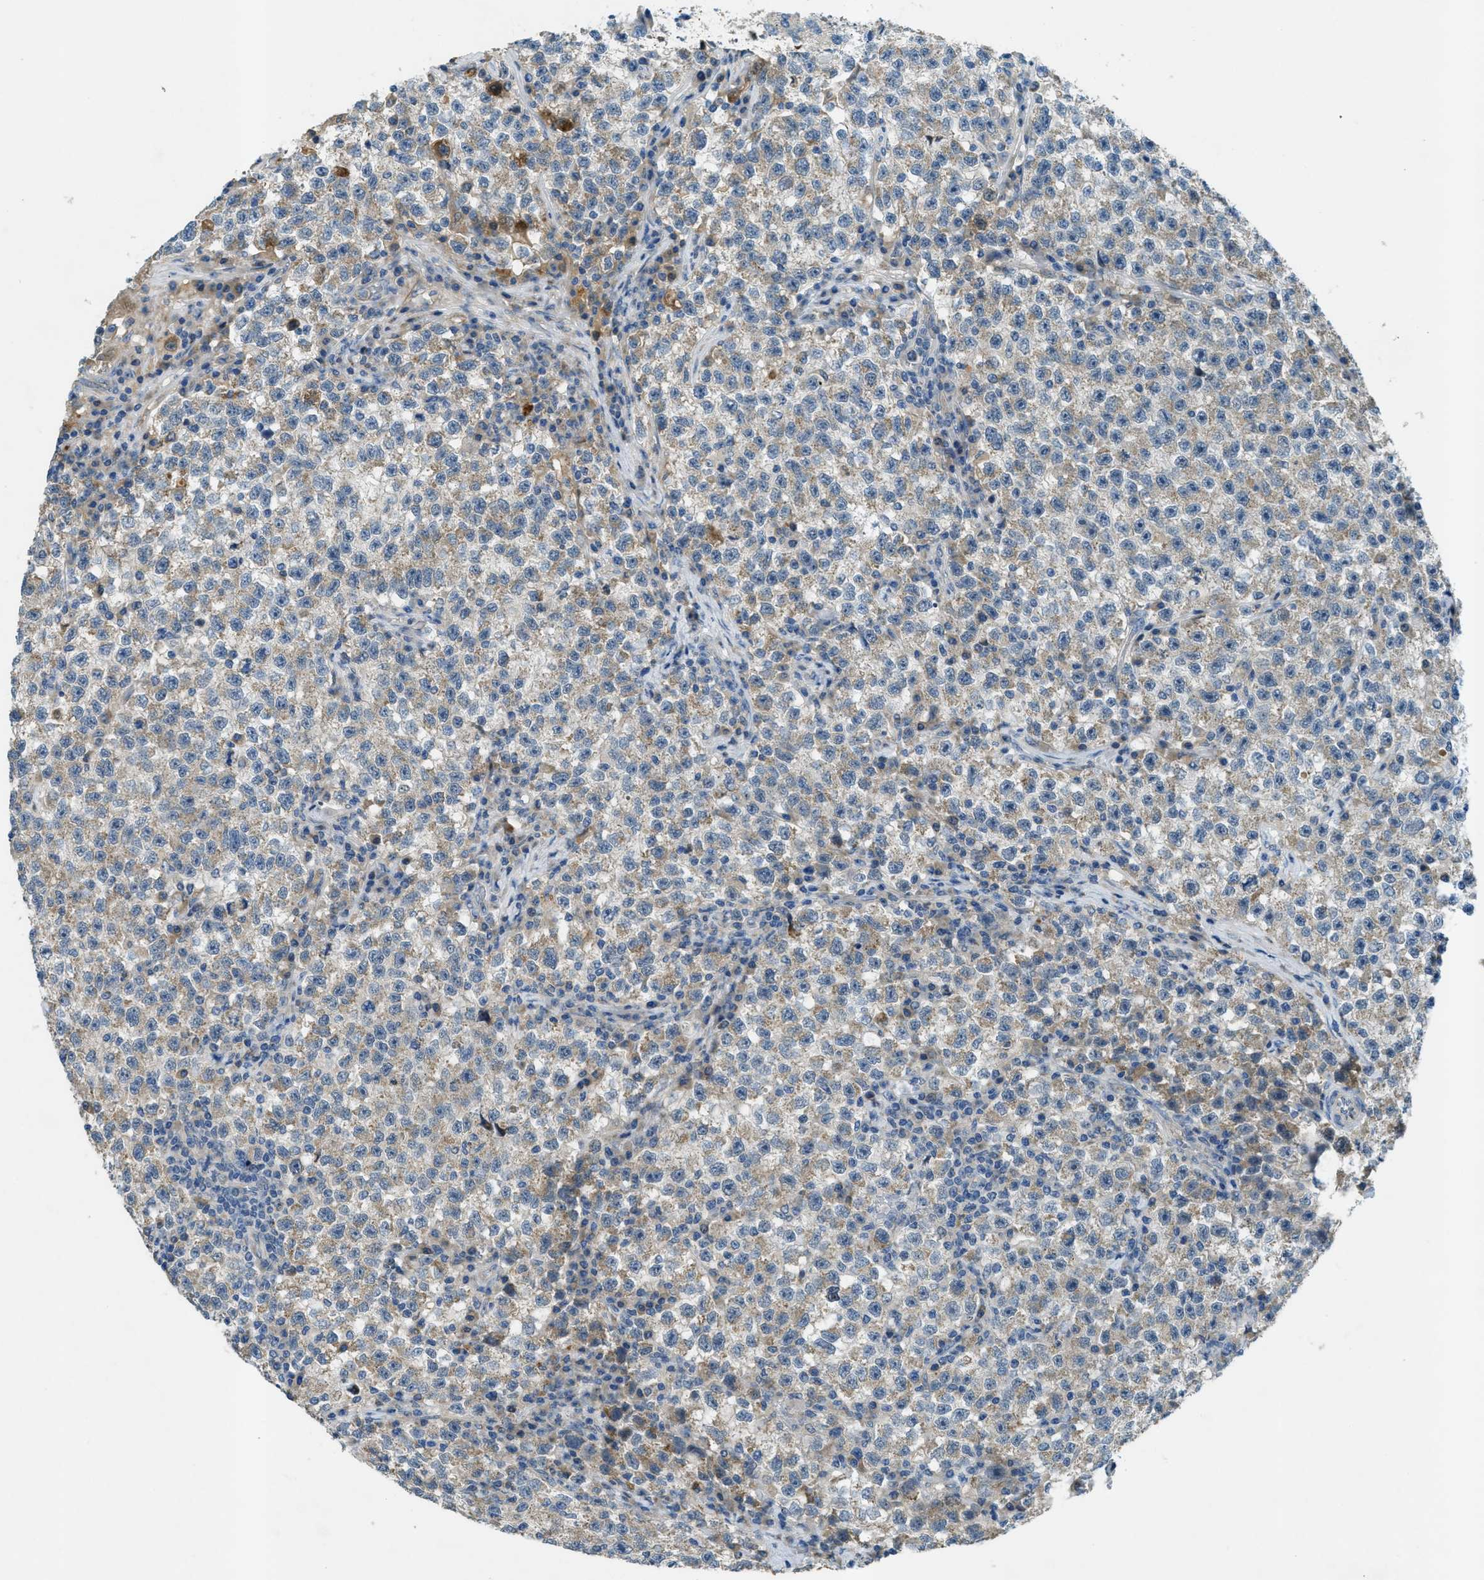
{"staining": {"intensity": "moderate", "quantity": ">75%", "location": "cytoplasmic/membranous"}, "tissue": "testis cancer", "cell_type": "Tumor cells", "image_type": "cancer", "snomed": [{"axis": "morphology", "description": "Seminoma, NOS"}, {"axis": "topography", "description": "Testis"}], "caption": "High-power microscopy captured an immunohistochemistry photomicrograph of testis cancer (seminoma), revealing moderate cytoplasmic/membranous staining in approximately >75% of tumor cells. (DAB (3,3'-diaminobenzidine) IHC, brown staining for protein, blue staining for nuclei).", "gene": "SNX14", "patient": {"sex": "male", "age": 22}}